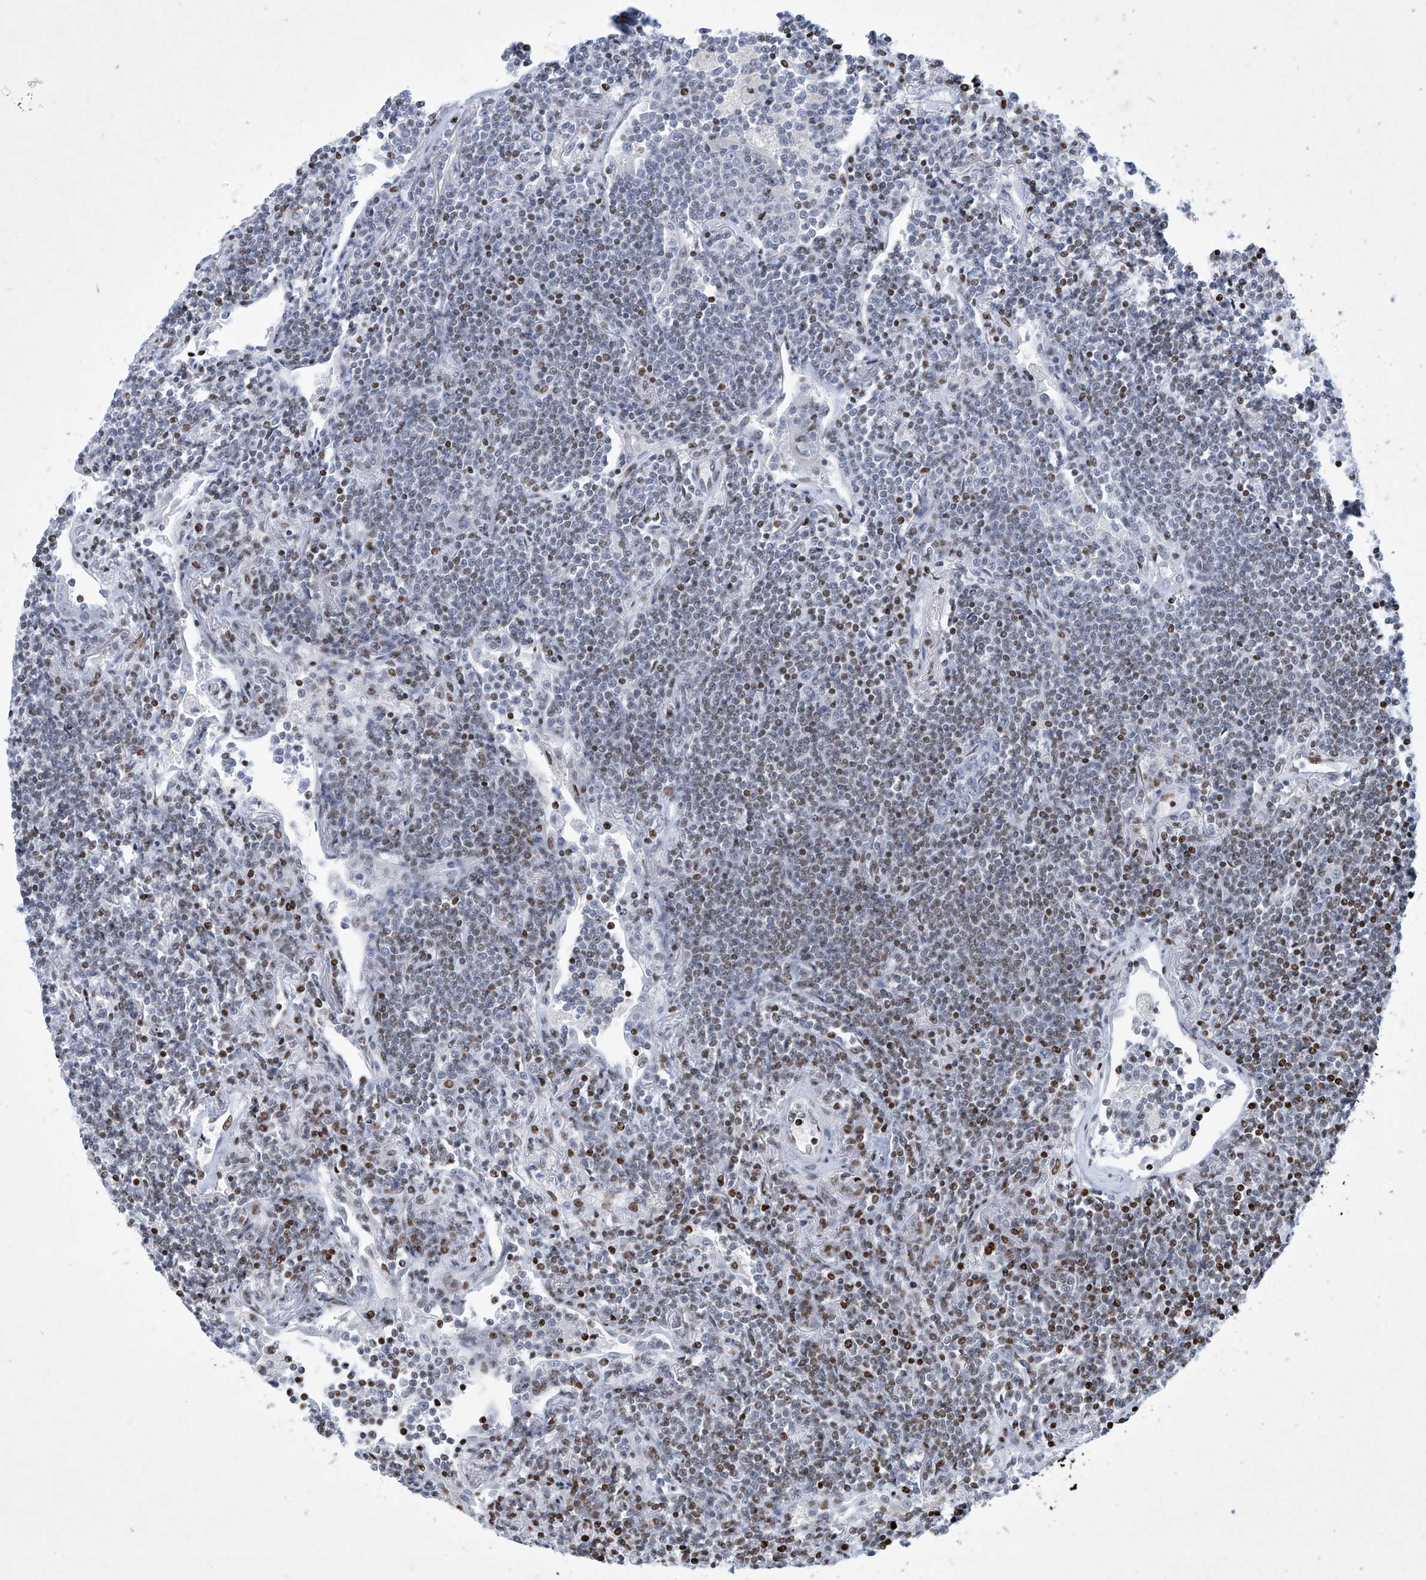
{"staining": {"intensity": "weak", "quantity": "25%-75%", "location": "nuclear"}, "tissue": "lymphoma", "cell_type": "Tumor cells", "image_type": "cancer", "snomed": [{"axis": "morphology", "description": "Malignant lymphoma, non-Hodgkin's type, Low grade"}, {"axis": "topography", "description": "Lung"}], "caption": "An immunohistochemistry (IHC) histopathology image of neoplastic tissue is shown. Protein staining in brown shows weak nuclear positivity in malignant lymphoma, non-Hodgkin's type (low-grade) within tumor cells. (Brightfield microscopy of DAB IHC at high magnification).", "gene": "RFX7", "patient": {"sex": "female", "age": 71}}